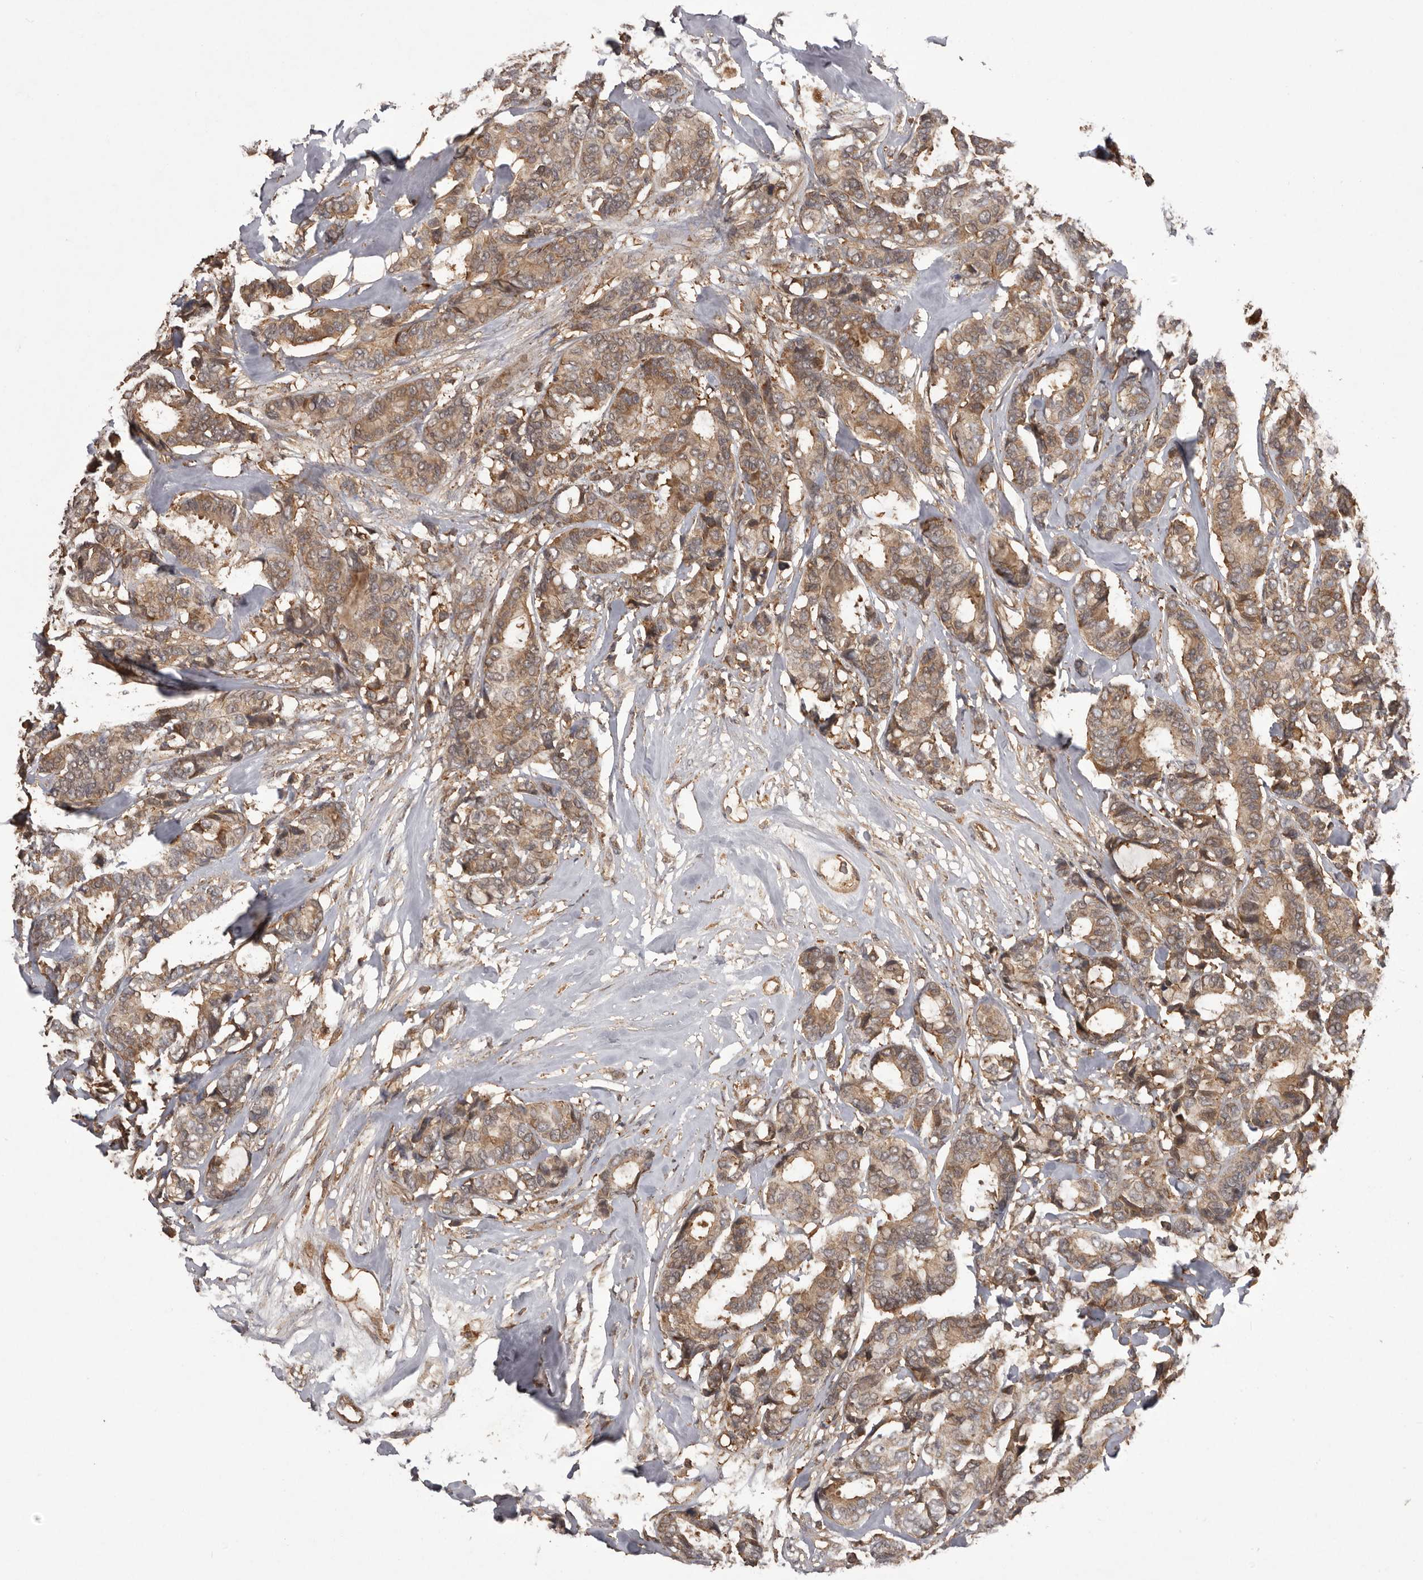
{"staining": {"intensity": "moderate", "quantity": ">75%", "location": "cytoplasmic/membranous"}, "tissue": "breast cancer", "cell_type": "Tumor cells", "image_type": "cancer", "snomed": [{"axis": "morphology", "description": "Duct carcinoma"}, {"axis": "topography", "description": "Breast"}], "caption": "Tumor cells display medium levels of moderate cytoplasmic/membranous staining in about >75% of cells in human breast cancer (intraductal carcinoma). (DAB (3,3'-diaminobenzidine) = brown stain, brightfield microscopy at high magnification).", "gene": "SLC22A3", "patient": {"sex": "female", "age": 87}}